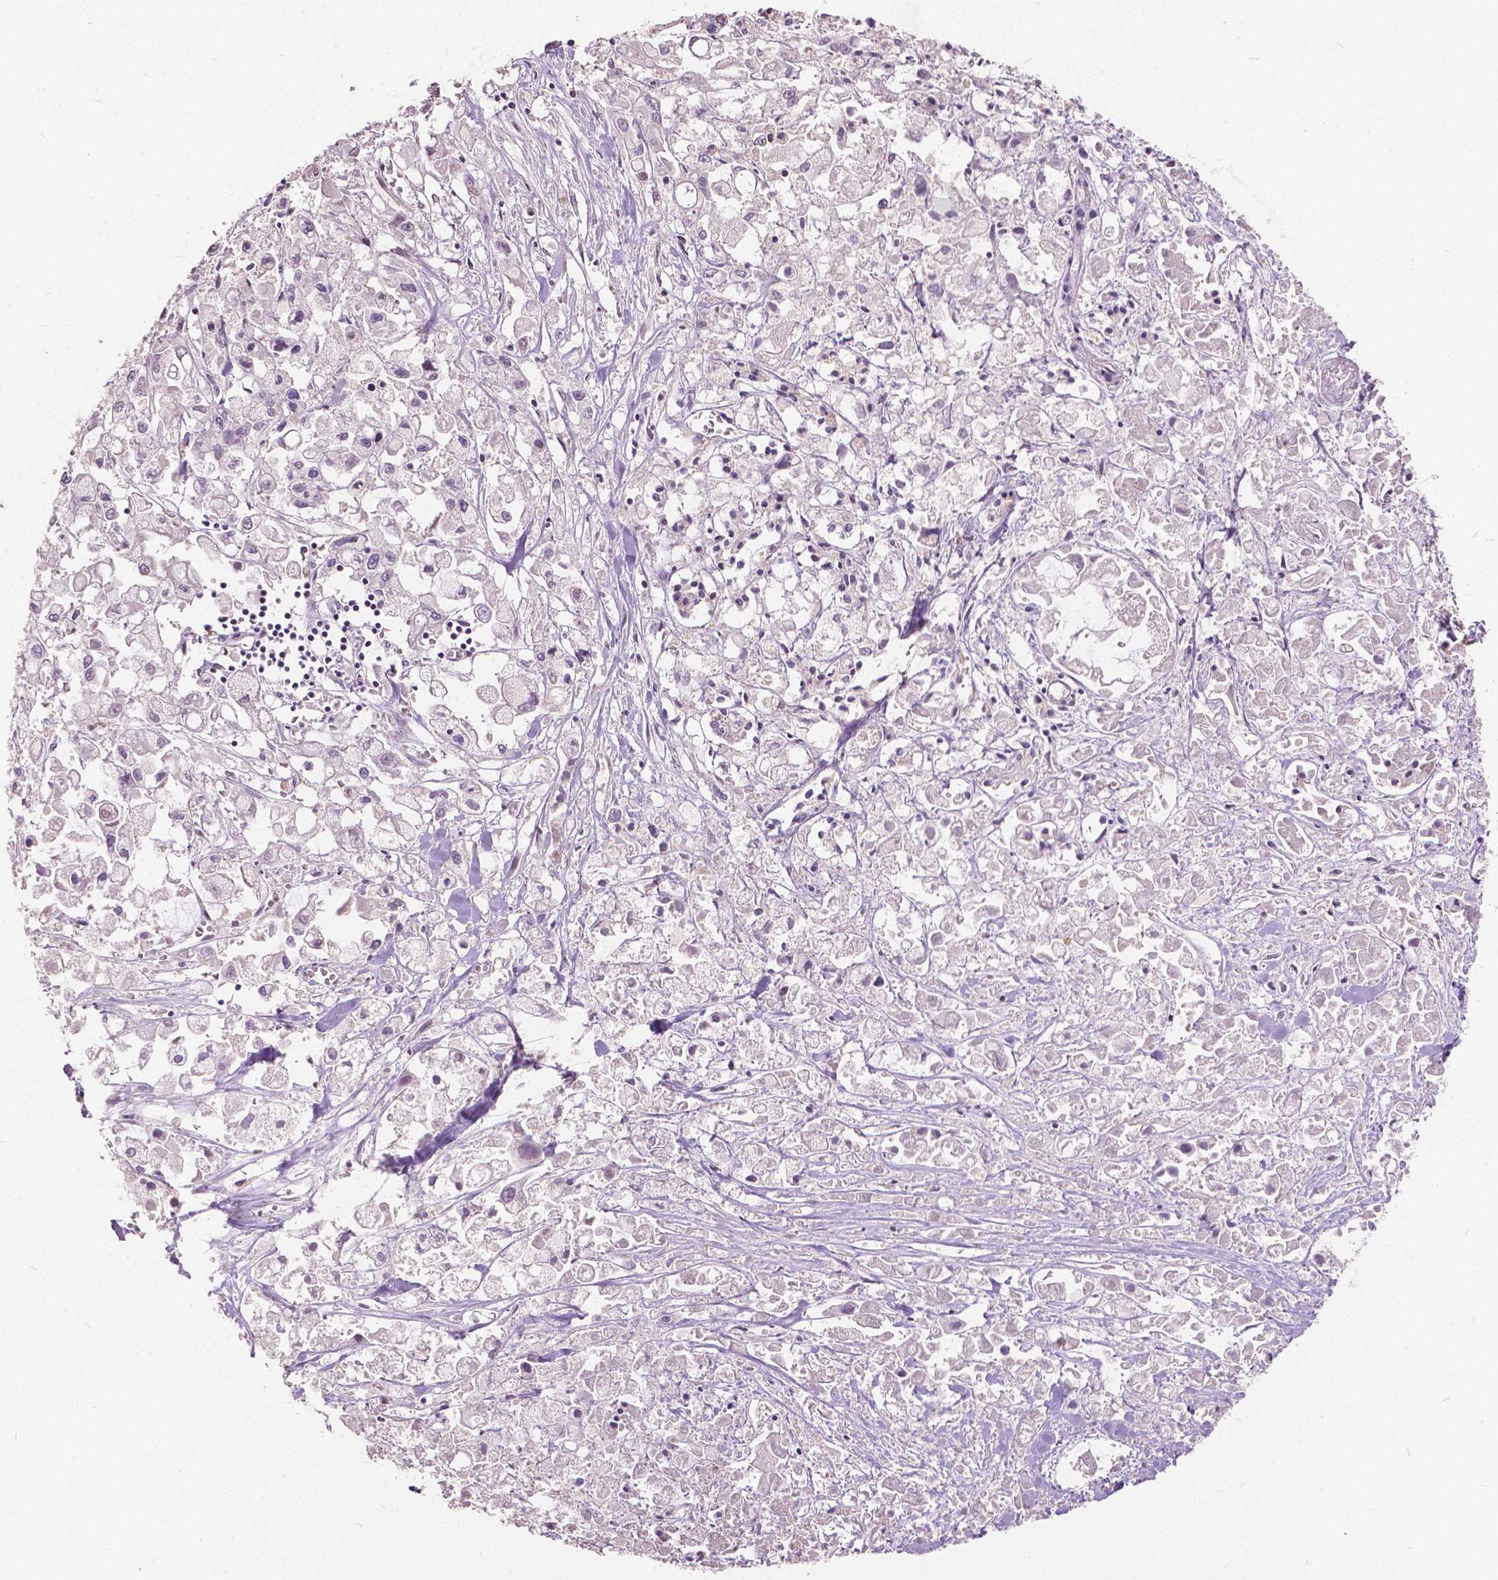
{"staining": {"intensity": "negative", "quantity": "none", "location": "none"}, "tissue": "pancreatic cancer", "cell_type": "Tumor cells", "image_type": "cancer", "snomed": [{"axis": "morphology", "description": "Adenocarcinoma, NOS"}, {"axis": "topography", "description": "Pancreas"}], "caption": "There is no significant staining in tumor cells of pancreatic cancer.", "gene": "HOXA10", "patient": {"sex": "male", "age": 71}}